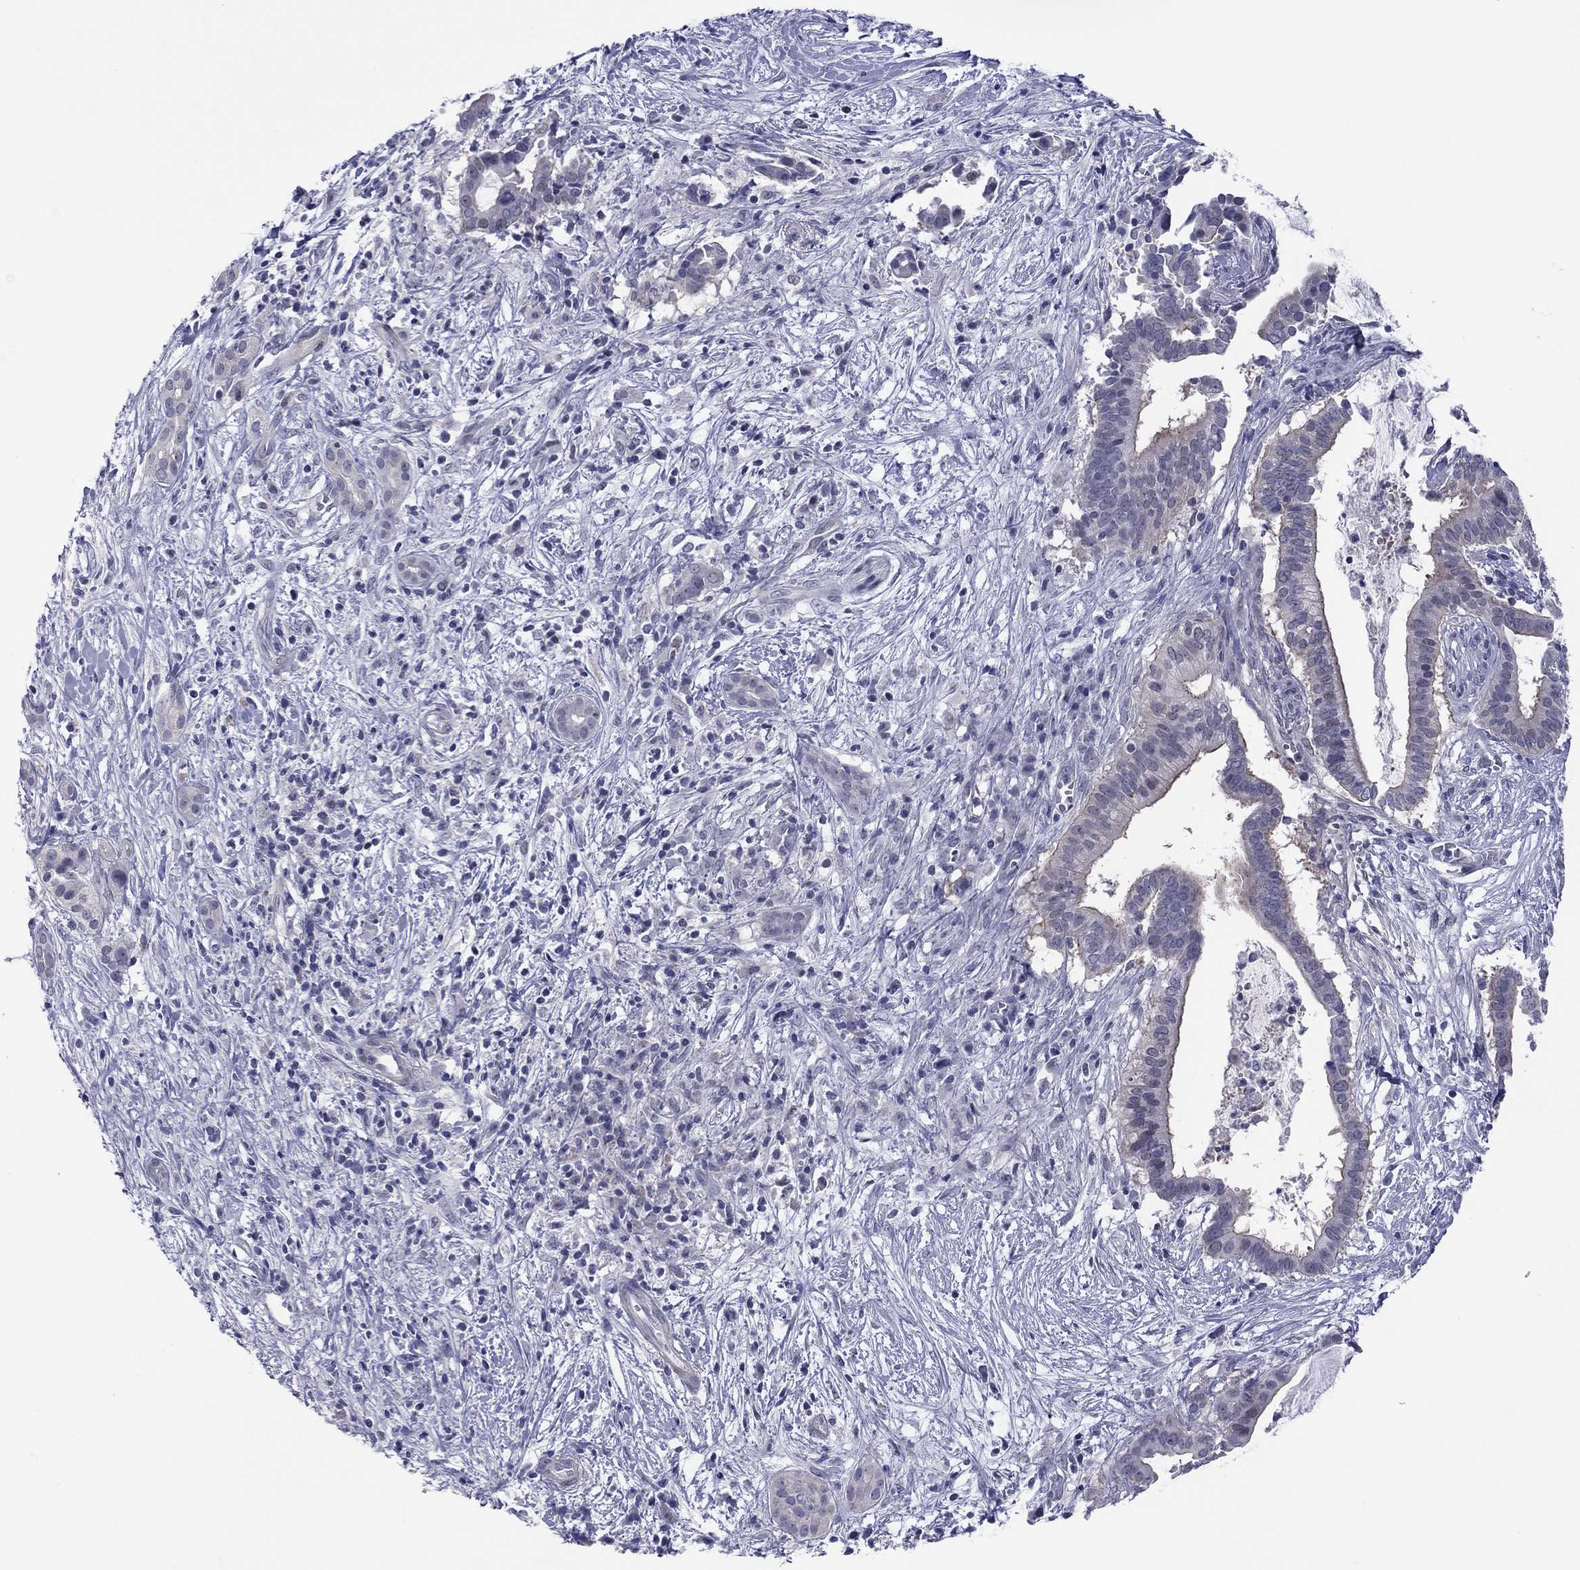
{"staining": {"intensity": "negative", "quantity": "none", "location": "none"}, "tissue": "pancreatic cancer", "cell_type": "Tumor cells", "image_type": "cancer", "snomed": [{"axis": "morphology", "description": "Adenocarcinoma, NOS"}, {"axis": "topography", "description": "Pancreas"}], "caption": "DAB (3,3'-diaminobenzidine) immunohistochemical staining of human pancreatic adenocarcinoma demonstrates no significant expression in tumor cells.", "gene": "POU5F2", "patient": {"sex": "male", "age": 61}}